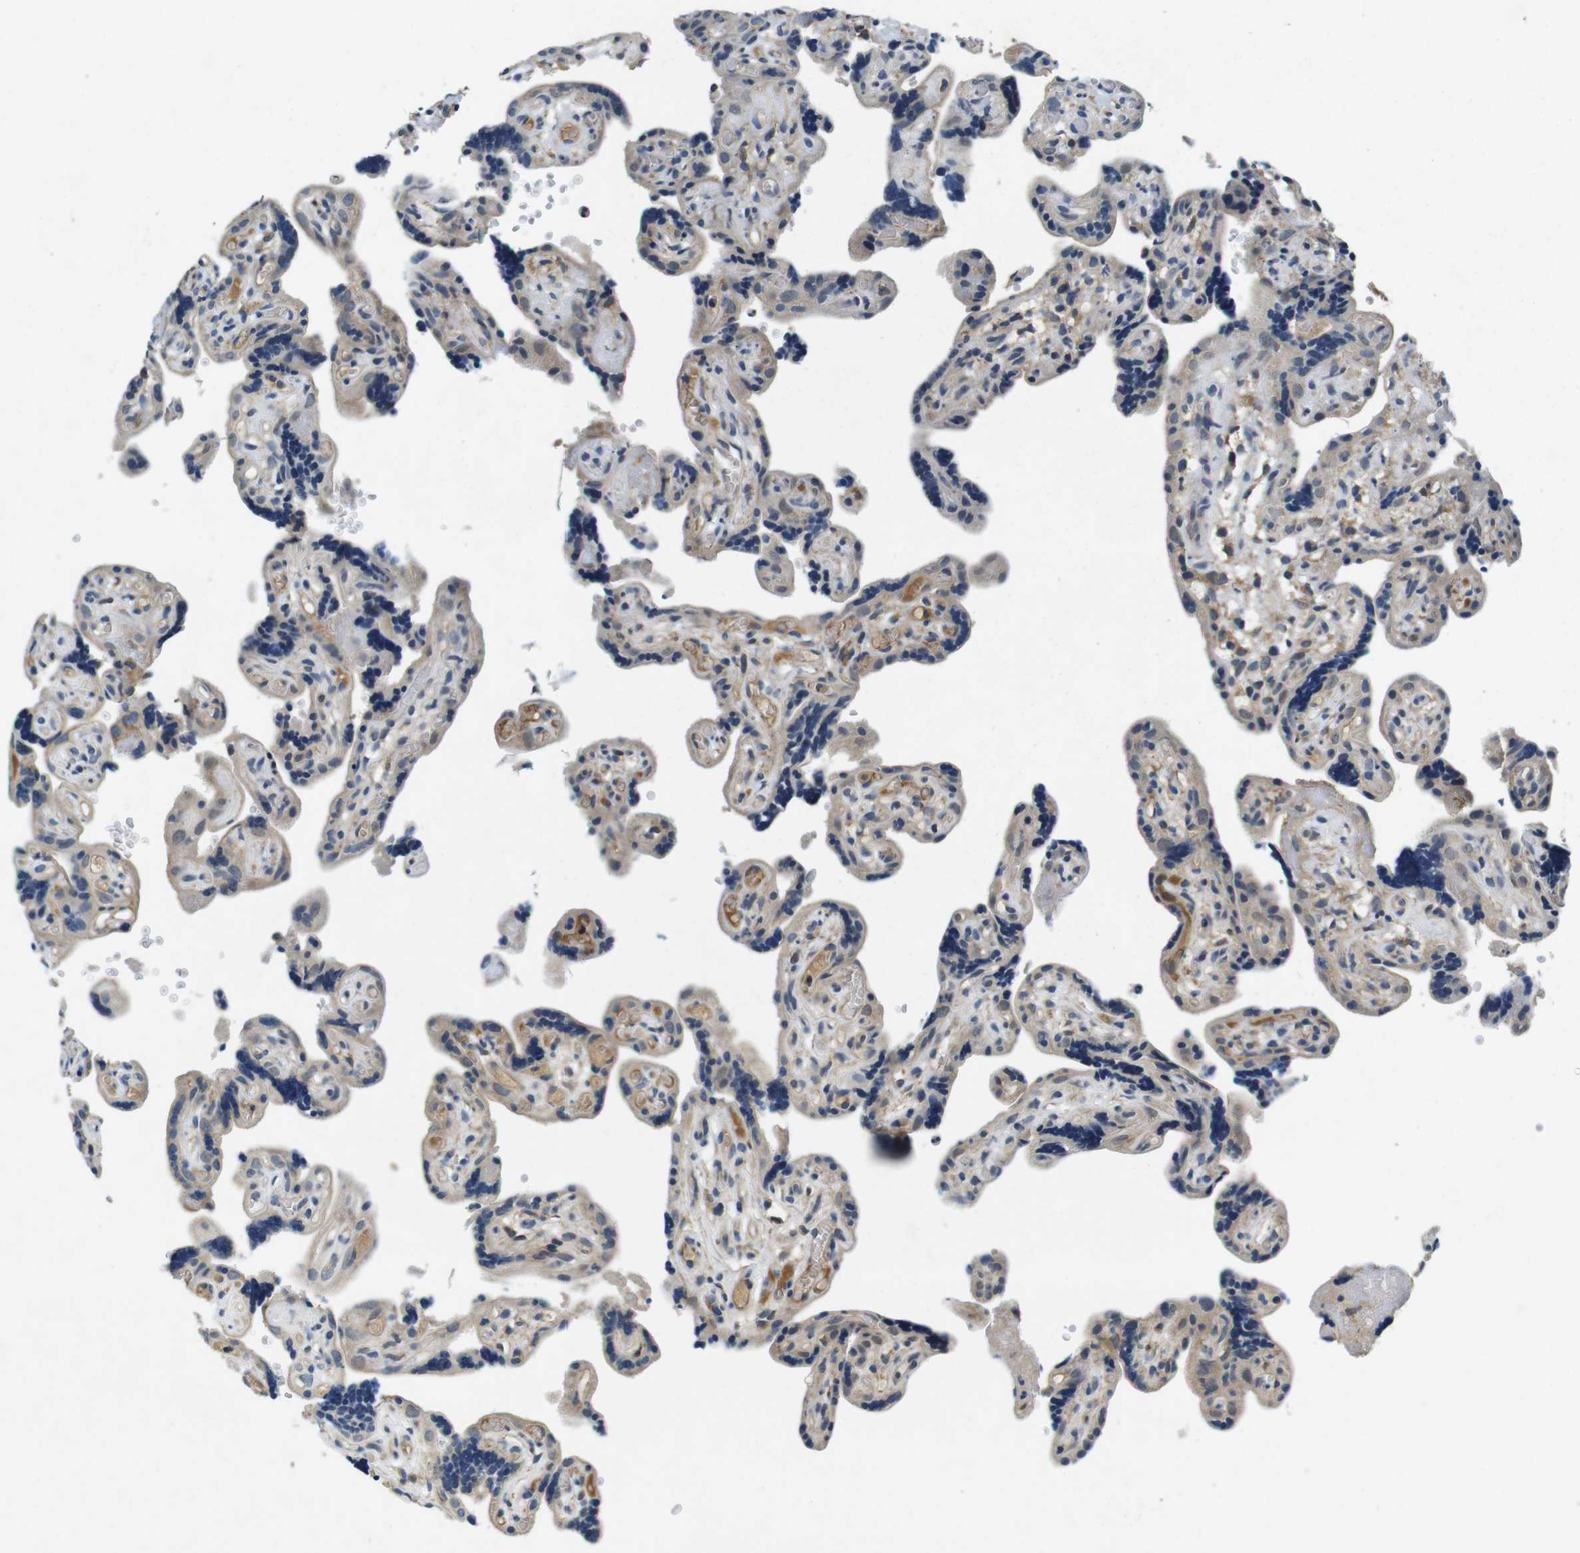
{"staining": {"intensity": "weak", "quantity": ">75%", "location": "cytoplasmic/membranous"}, "tissue": "placenta", "cell_type": "Decidual cells", "image_type": "normal", "snomed": [{"axis": "morphology", "description": "Normal tissue, NOS"}, {"axis": "topography", "description": "Placenta"}], "caption": "The immunohistochemical stain labels weak cytoplasmic/membranous staining in decidual cells of normal placenta.", "gene": "DTNA", "patient": {"sex": "female", "age": 30}}